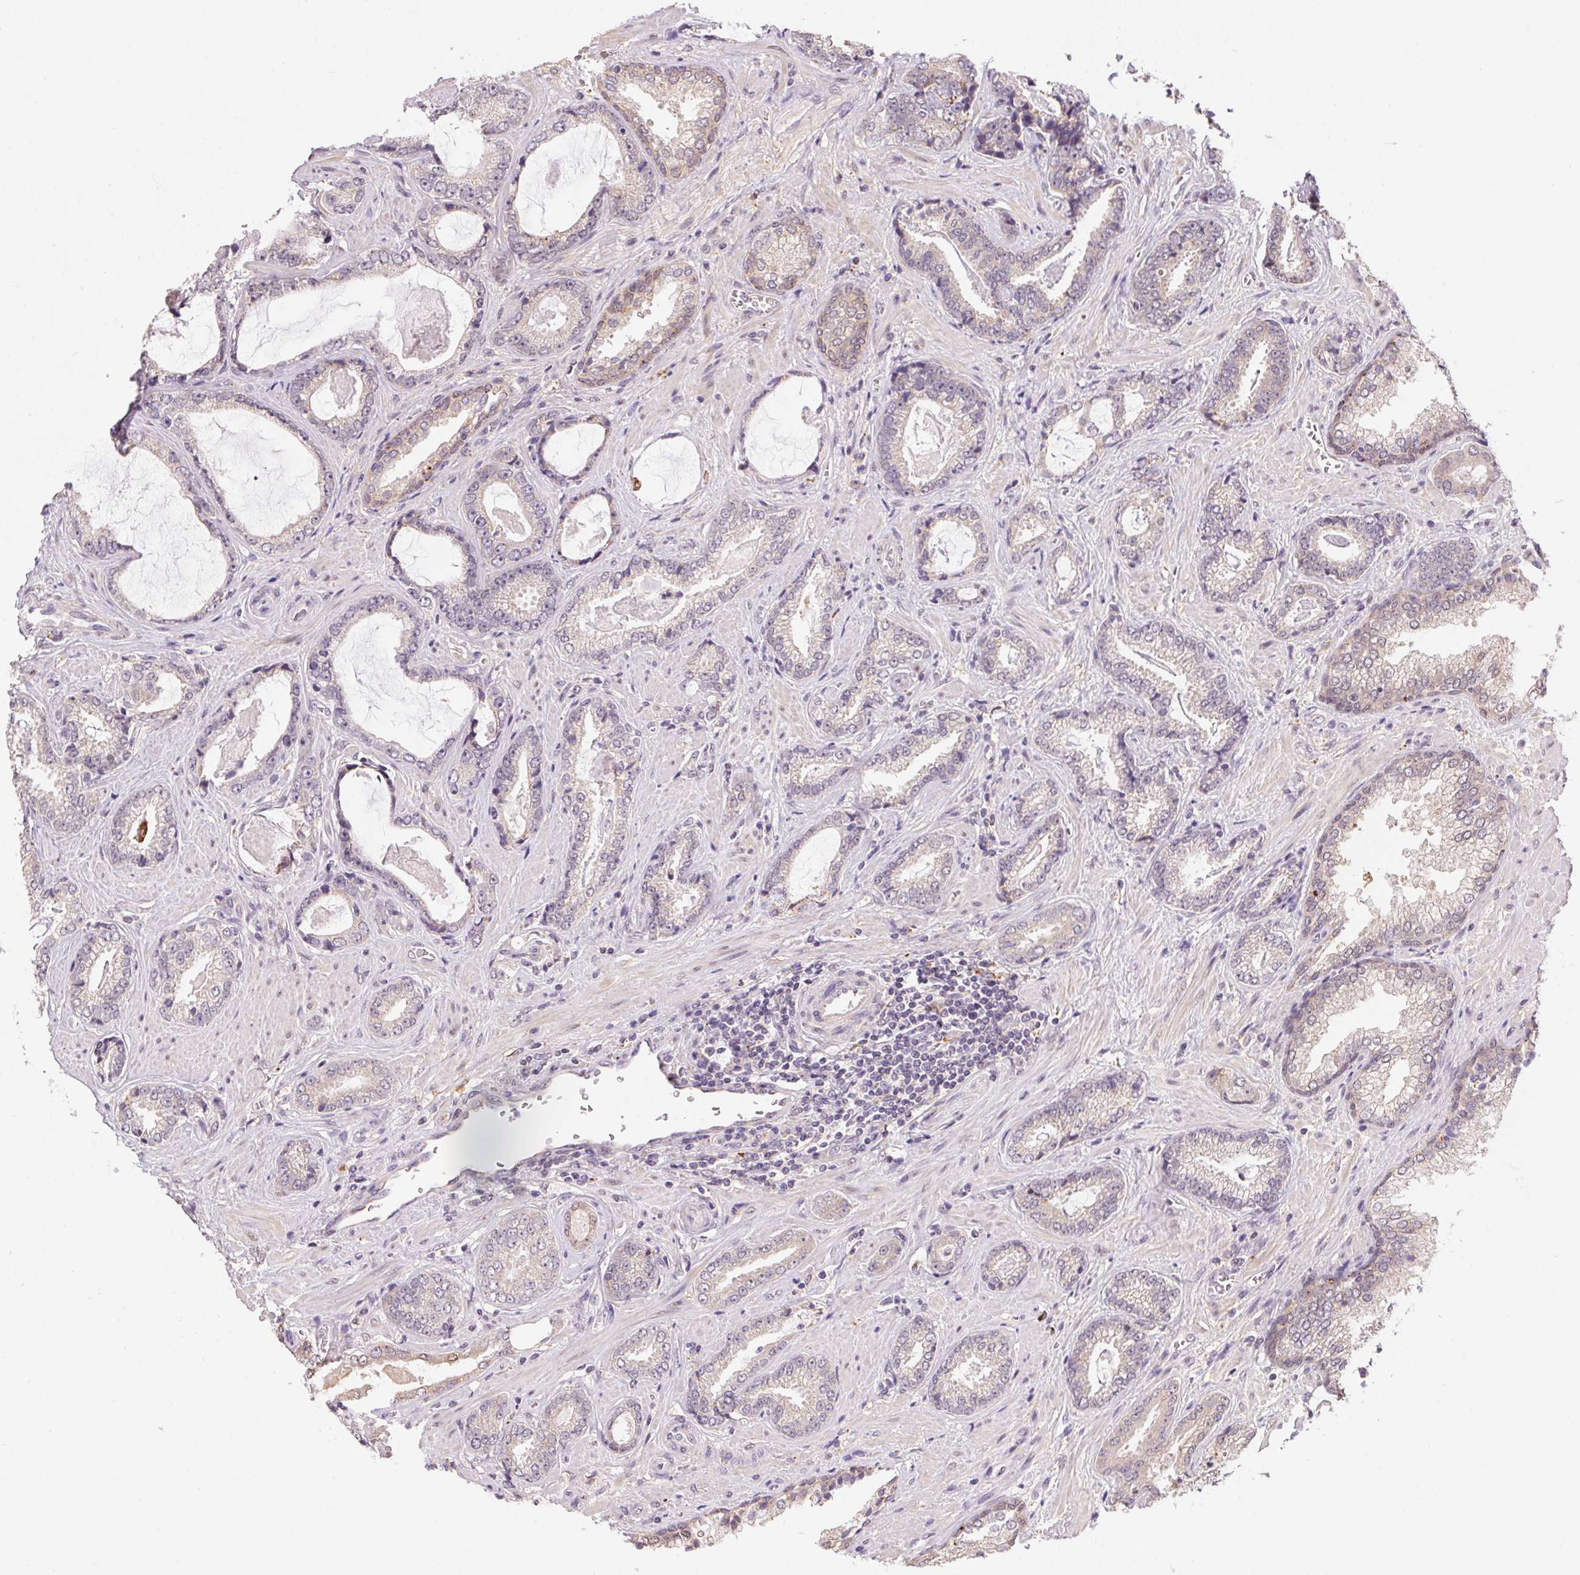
{"staining": {"intensity": "negative", "quantity": "none", "location": "none"}, "tissue": "prostate cancer", "cell_type": "Tumor cells", "image_type": "cancer", "snomed": [{"axis": "morphology", "description": "Adenocarcinoma, Low grade"}, {"axis": "topography", "description": "Prostate"}], "caption": "Immunohistochemical staining of human prostate cancer (low-grade adenocarcinoma) displays no significant positivity in tumor cells.", "gene": "ADH5", "patient": {"sex": "male", "age": 61}}